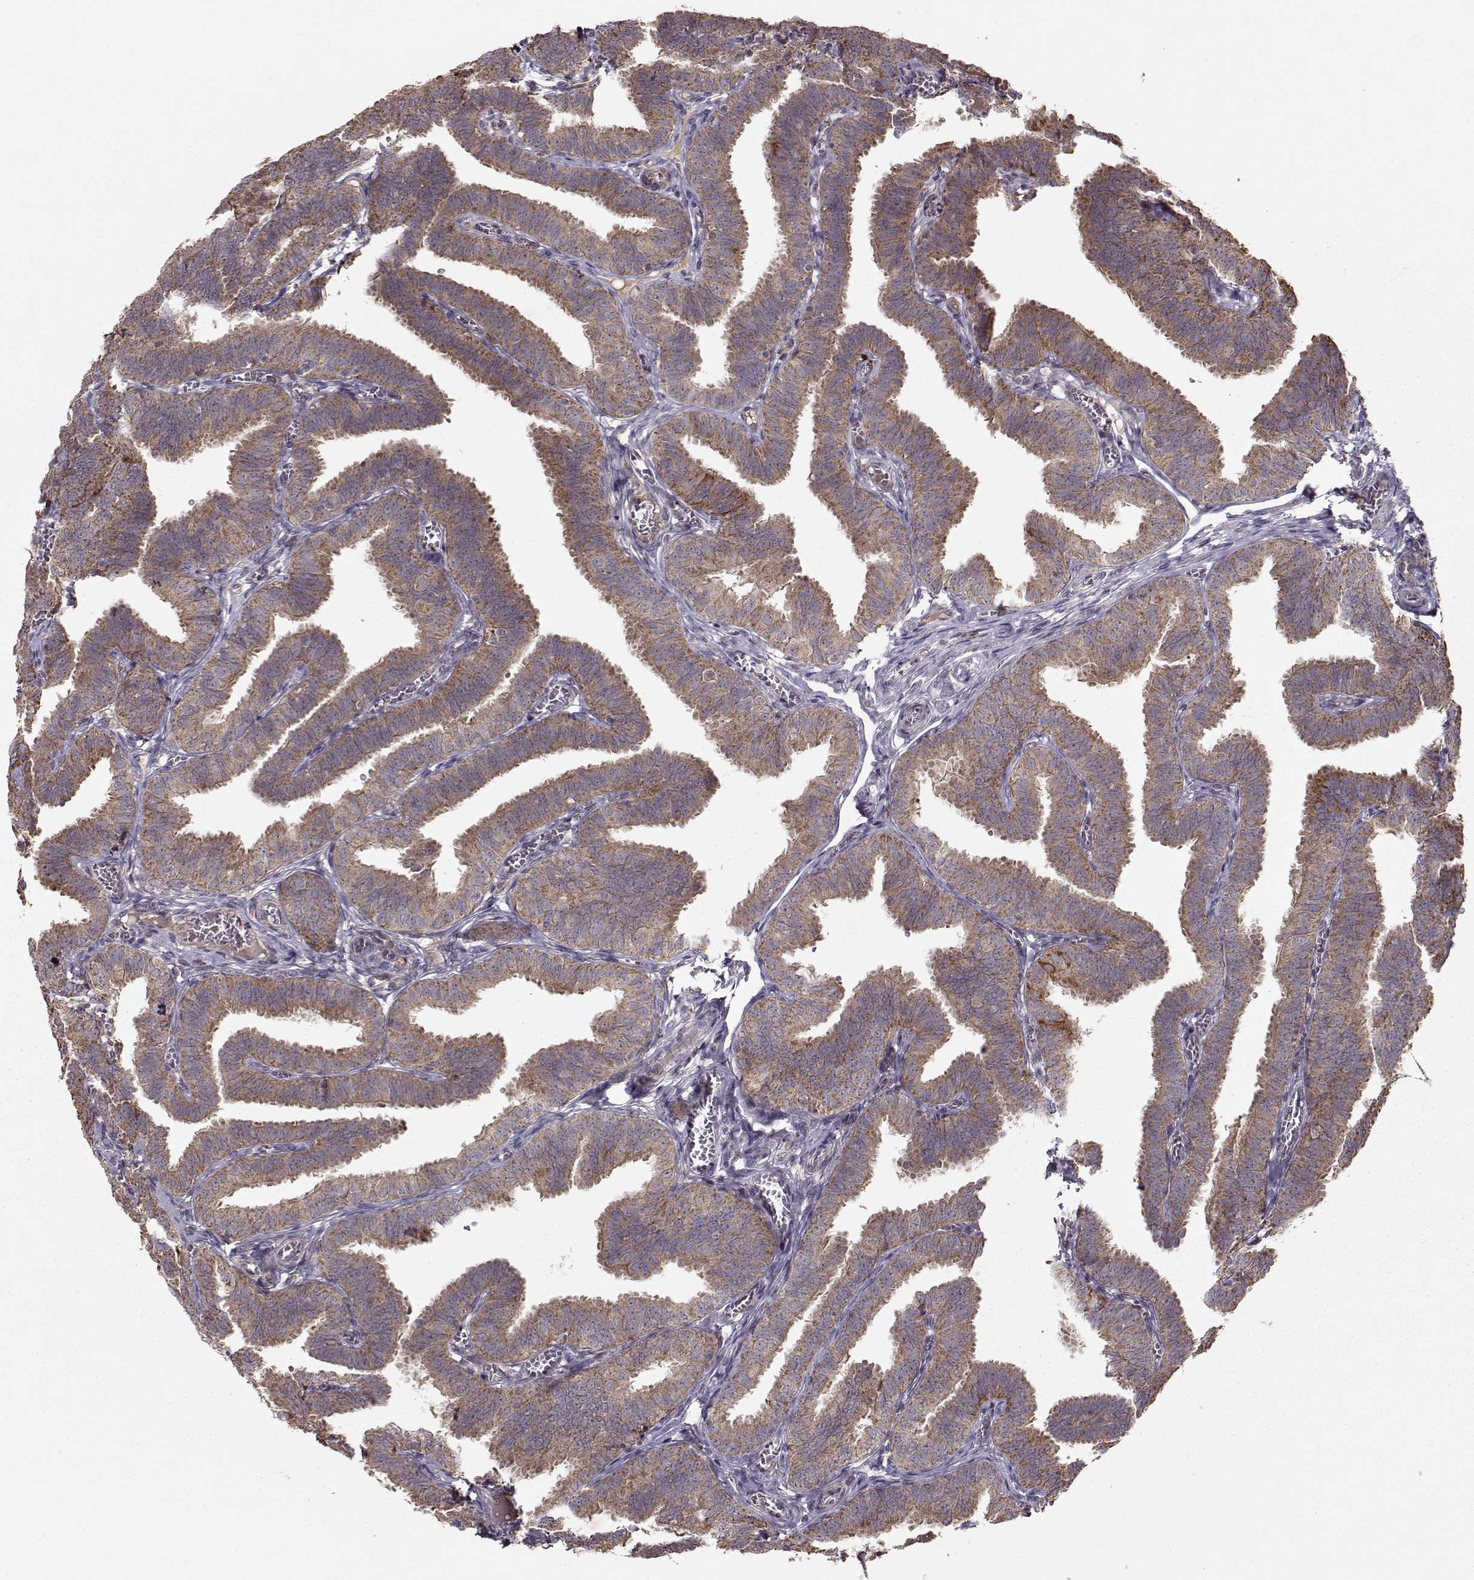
{"staining": {"intensity": "moderate", "quantity": ">75%", "location": "cytoplasmic/membranous"}, "tissue": "fallopian tube", "cell_type": "Glandular cells", "image_type": "normal", "snomed": [{"axis": "morphology", "description": "Normal tissue, NOS"}, {"axis": "topography", "description": "Fallopian tube"}], "caption": "Moderate cytoplasmic/membranous expression for a protein is appreciated in approximately >75% of glandular cells of normal fallopian tube using immunohistochemistry (IHC).", "gene": "CMTM3", "patient": {"sex": "female", "age": 25}}